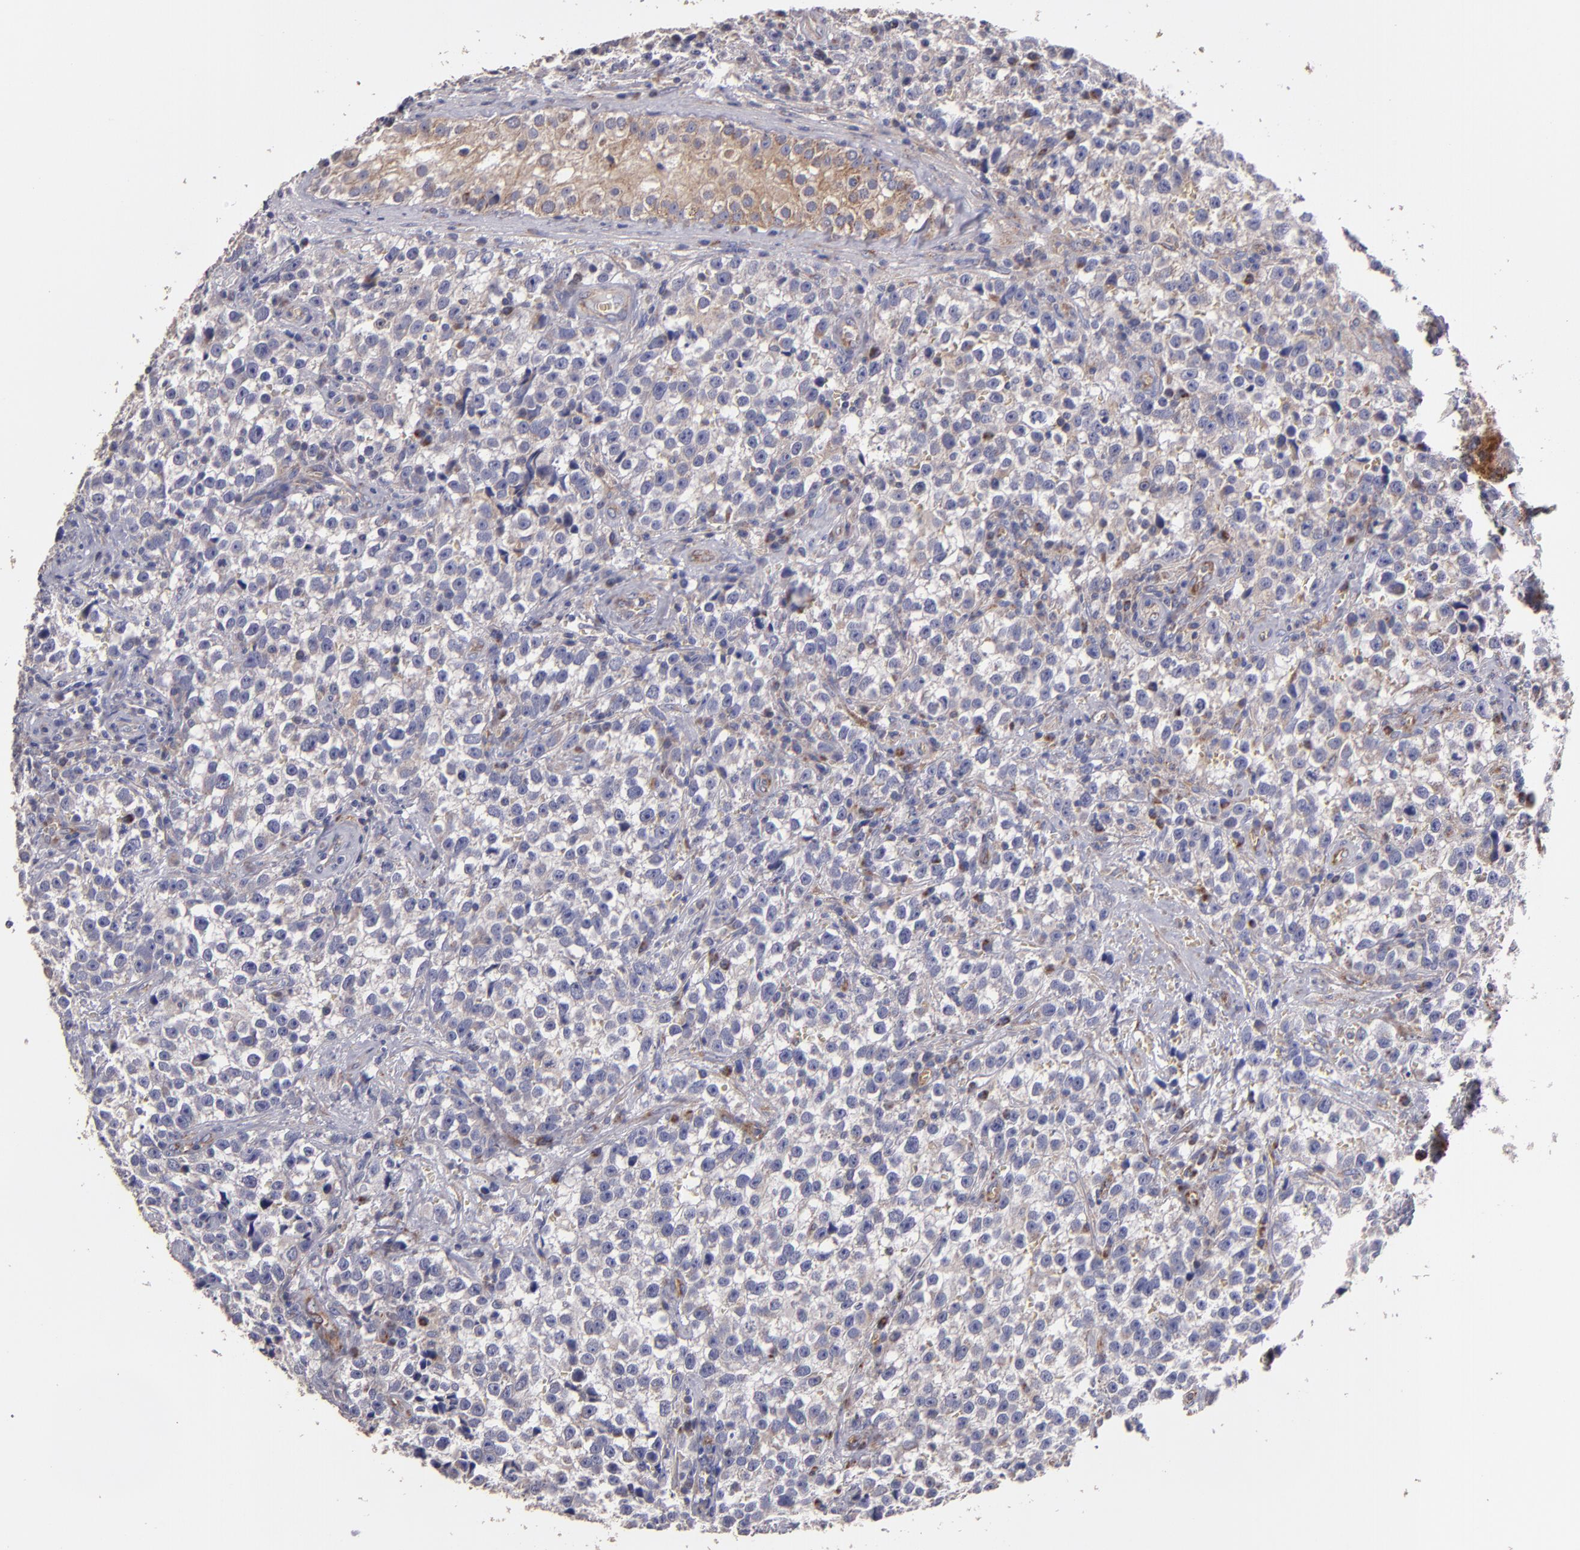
{"staining": {"intensity": "weak", "quantity": "<25%", "location": "cytoplasmic/membranous"}, "tissue": "testis cancer", "cell_type": "Tumor cells", "image_type": "cancer", "snomed": [{"axis": "morphology", "description": "Seminoma, NOS"}, {"axis": "topography", "description": "Testis"}], "caption": "The photomicrograph demonstrates no significant positivity in tumor cells of testis cancer.", "gene": "CLTA", "patient": {"sex": "male", "age": 38}}